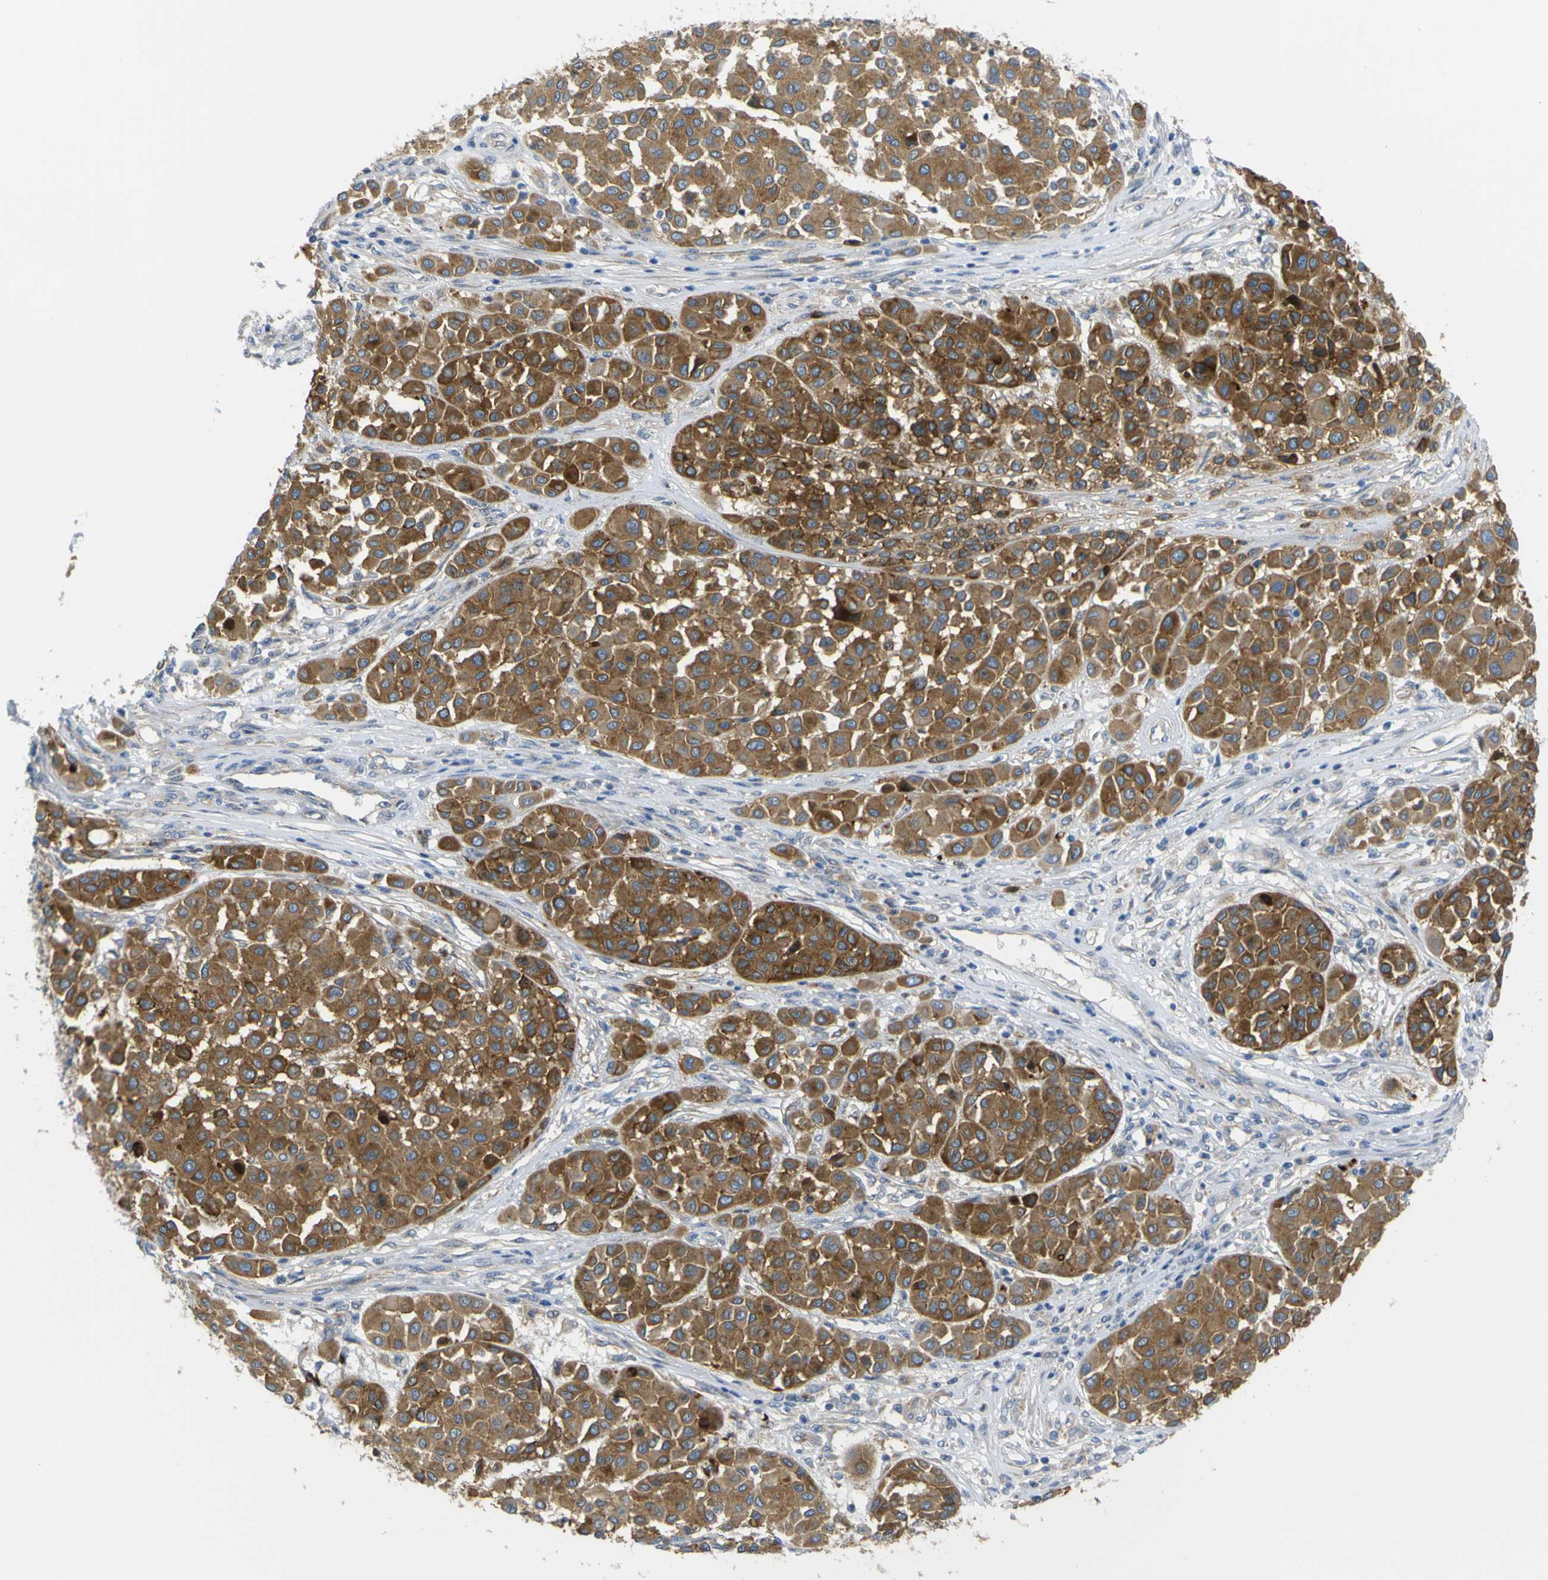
{"staining": {"intensity": "moderate", "quantity": ">75%", "location": "cytoplasmic/membranous"}, "tissue": "melanoma", "cell_type": "Tumor cells", "image_type": "cancer", "snomed": [{"axis": "morphology", "description": "Malignant melanoma, Metastatic site"}, {"axis": "topography", "description": "Soft tissue"}], "caption": "IHC histopathology image of human malignant melanoma (metastatic site) stained for a protein (brown), which shows medium levels of moderate cytoplasmic/membranous positivity in approximately >75% of tumor cells.", "gene": "SYPL1", "patient": {"sex": "male", "age": 41}}